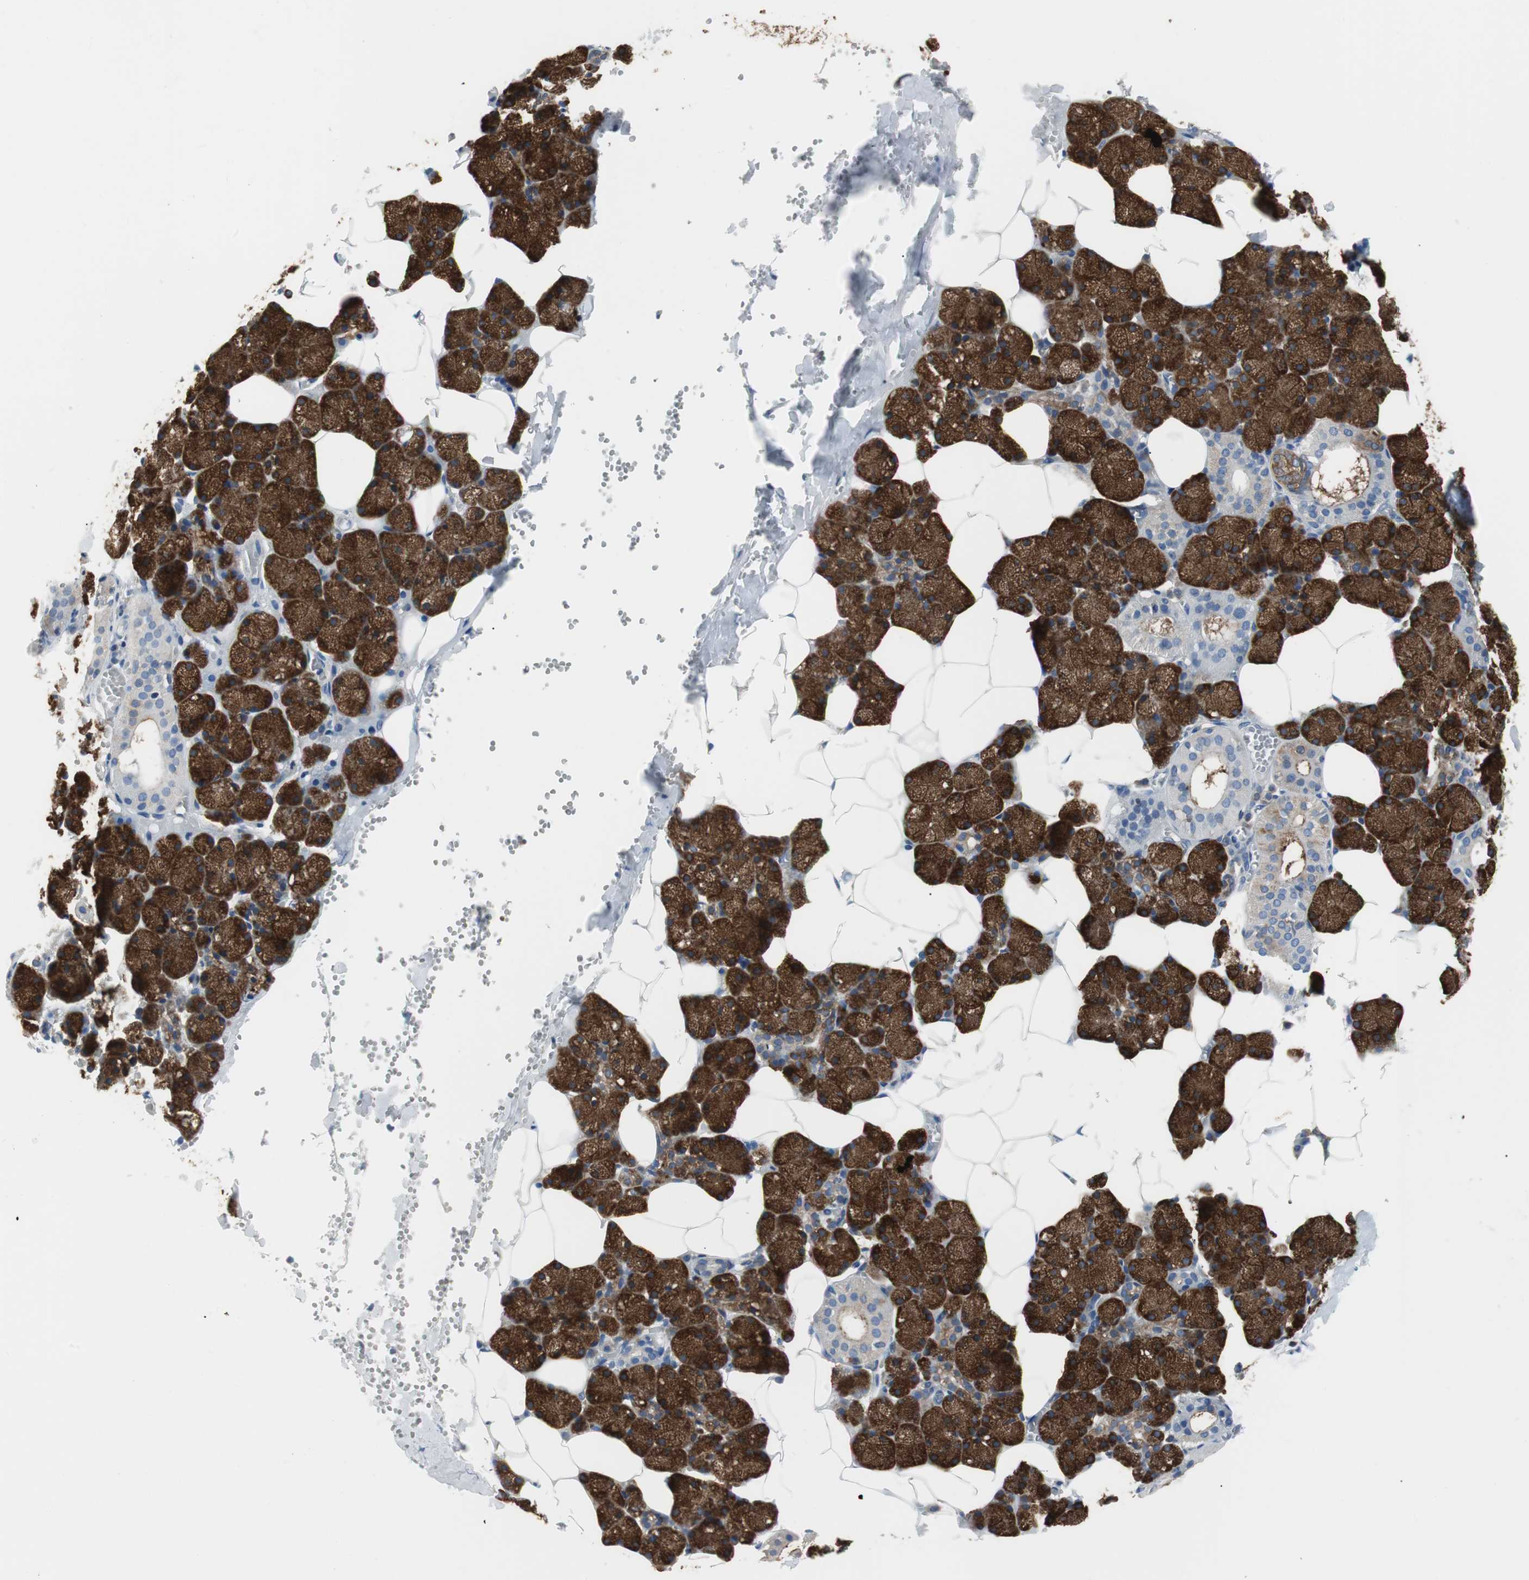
{"staining": {"intensity": "strong", "quantity": ">75%", "location": "cytoplasmic/membranous"}, "tissue": "salivary gland", "cell_type": "Glandular cells", "image_type": "normal", "snomed": [{"axis": "morphology", "description": "Normal tissue, NOS"}, {"axis": "topography", "description": "Salivary gland"}], "caption": "Brown immunohistochemical staining in unremarkable salivary gland displays strong cytoplasmic/membranous positivity in approximately >75% of glandular cells.", "gene": "TSC22D4", "patient": {"sex": "male", "age": 62}}